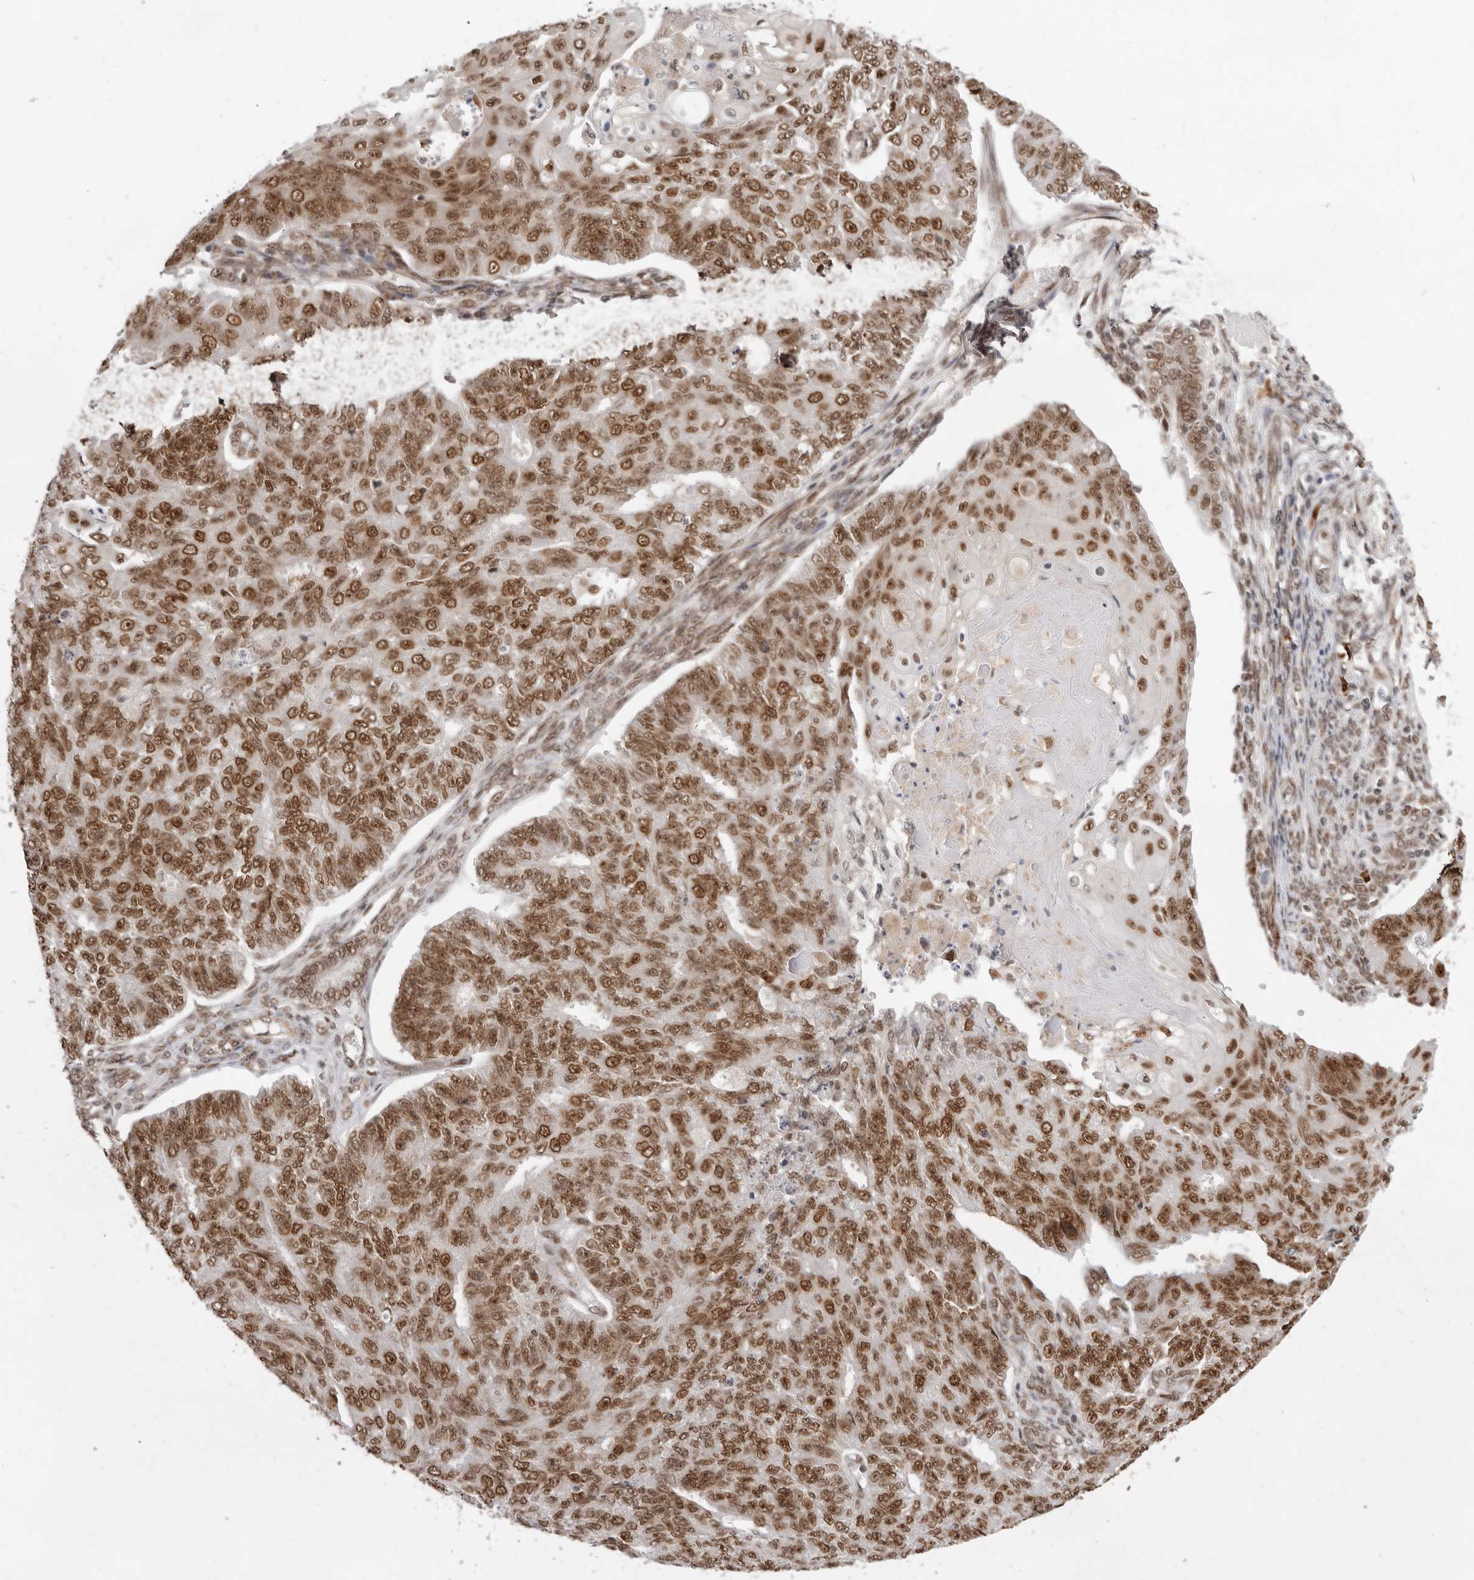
{"staining": {"intensity": "strong", "quantity": ">75%", "location": "nuclear"}, "tissue": "endometrial cancer", "cell_type": "Tumor cells", "image_type": "cancer", "snomed": [{"axis": "morphology", "description": "Adenocarcinoma, NOS"}, {"axis": "topography", "description": "Endometrium"}], "caption": "A histopathology image showing strong nuclear expression in about >75% of tumor cells in endometrial cancer (adenocarcinoma), as visualized by brown immunohistochemical staining.", "gene": "CHTOP", "patient": {"sex": "female", "age": 32}}